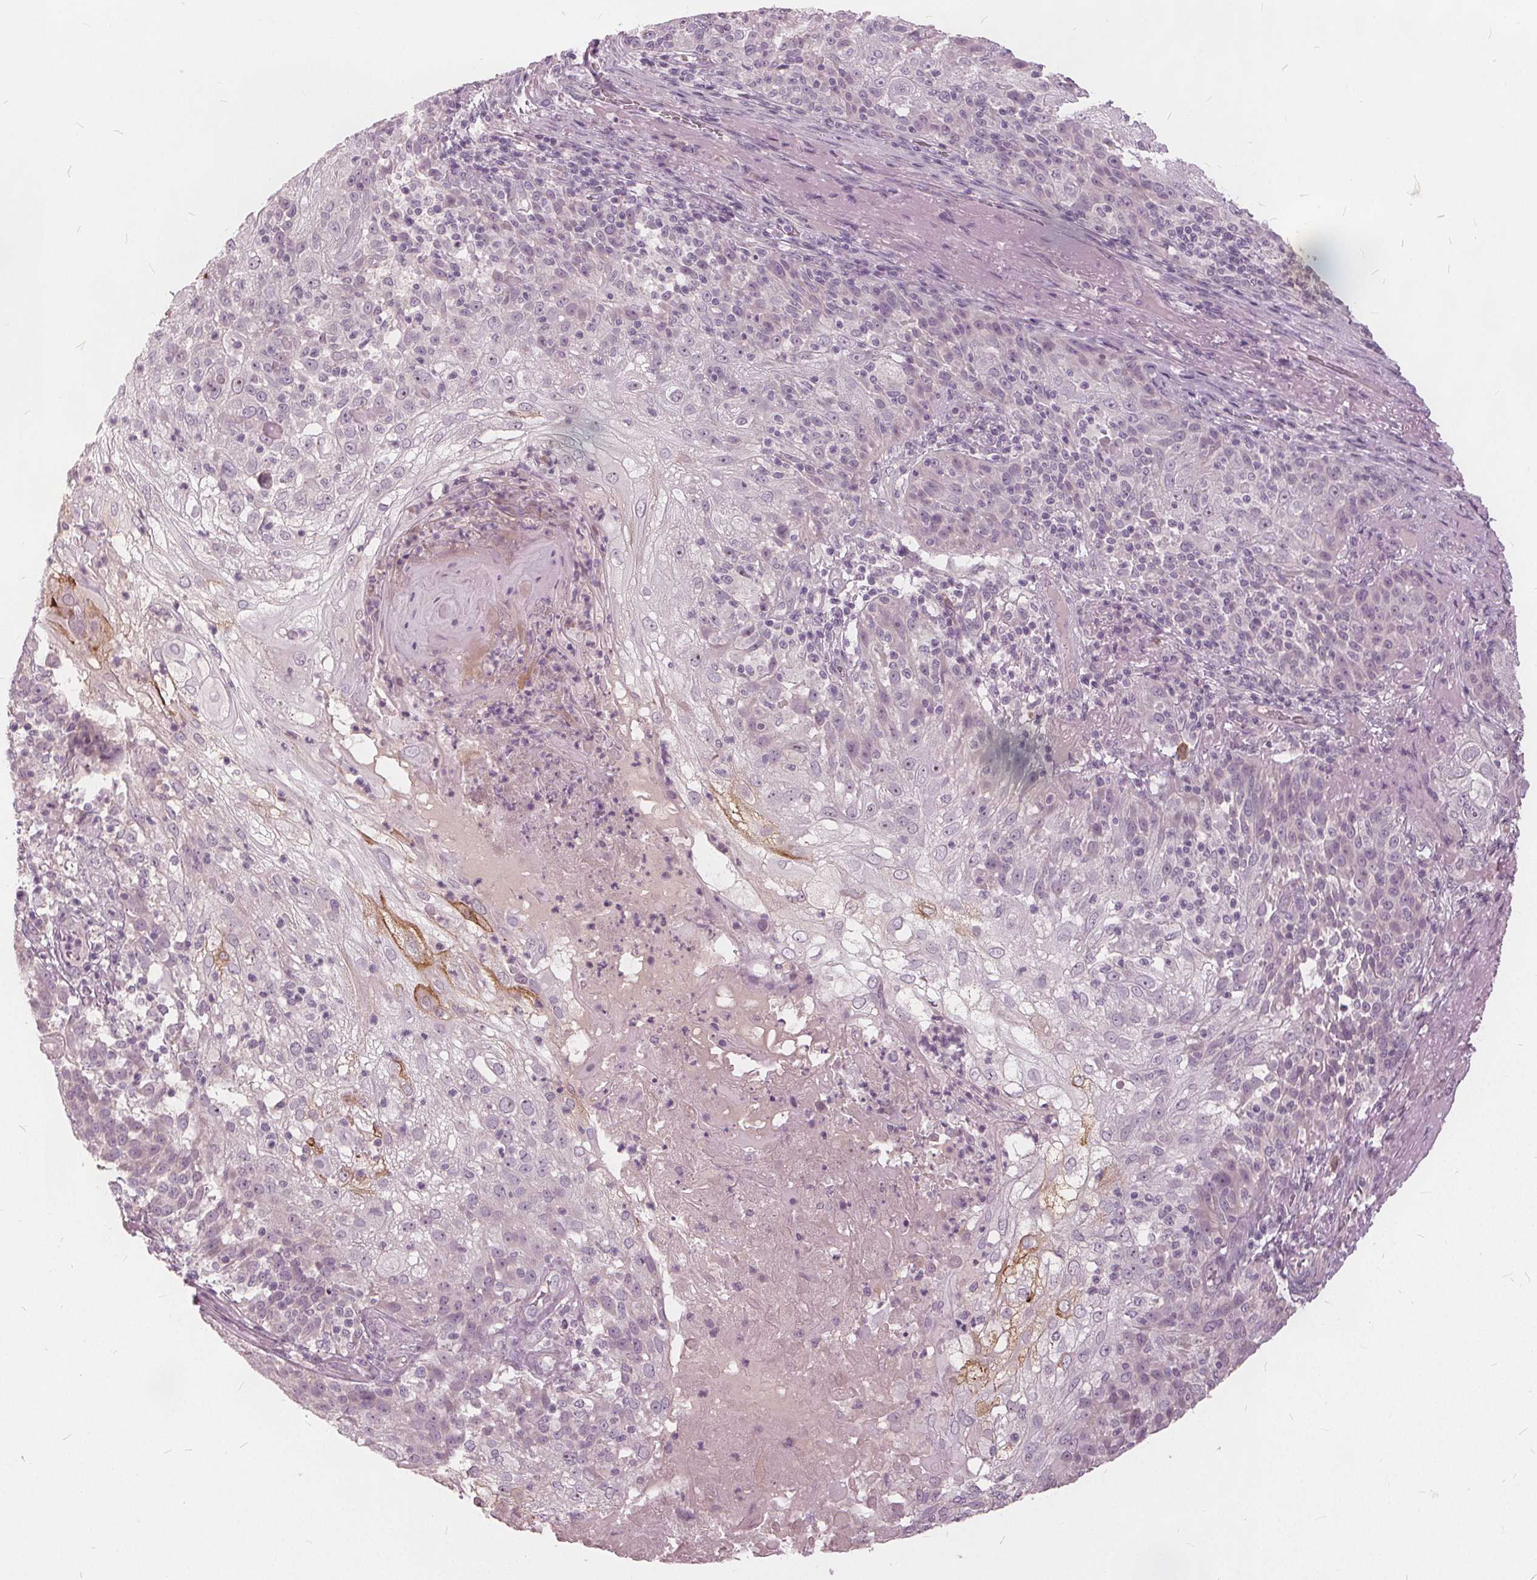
{"staining": {"intensity": "moderate", "quantity": "<25%", "location": "cytoplasmic/membranous"}, "tissue": "skin cancer", "cell_type": "Tumor cells", "image_type": "cancer", "snomed": [{"axis": "morphology", "description": "Normal tissue, NOS"}, {"axis": "morphology", "description": "Squamous cell carcinoma, NOS"}, {"axis": "topography", "description": "Skin"}], "caption": "Skin cancer (squamous cell carcinoma) stained with DAB immunohistochemistry (IHC) reveals low levels of moderate cytoplasmic/membranous expression in about <25% of tumor cells.", "gene": "KLK13", "patient": {"sex": "female", "age": 83}}